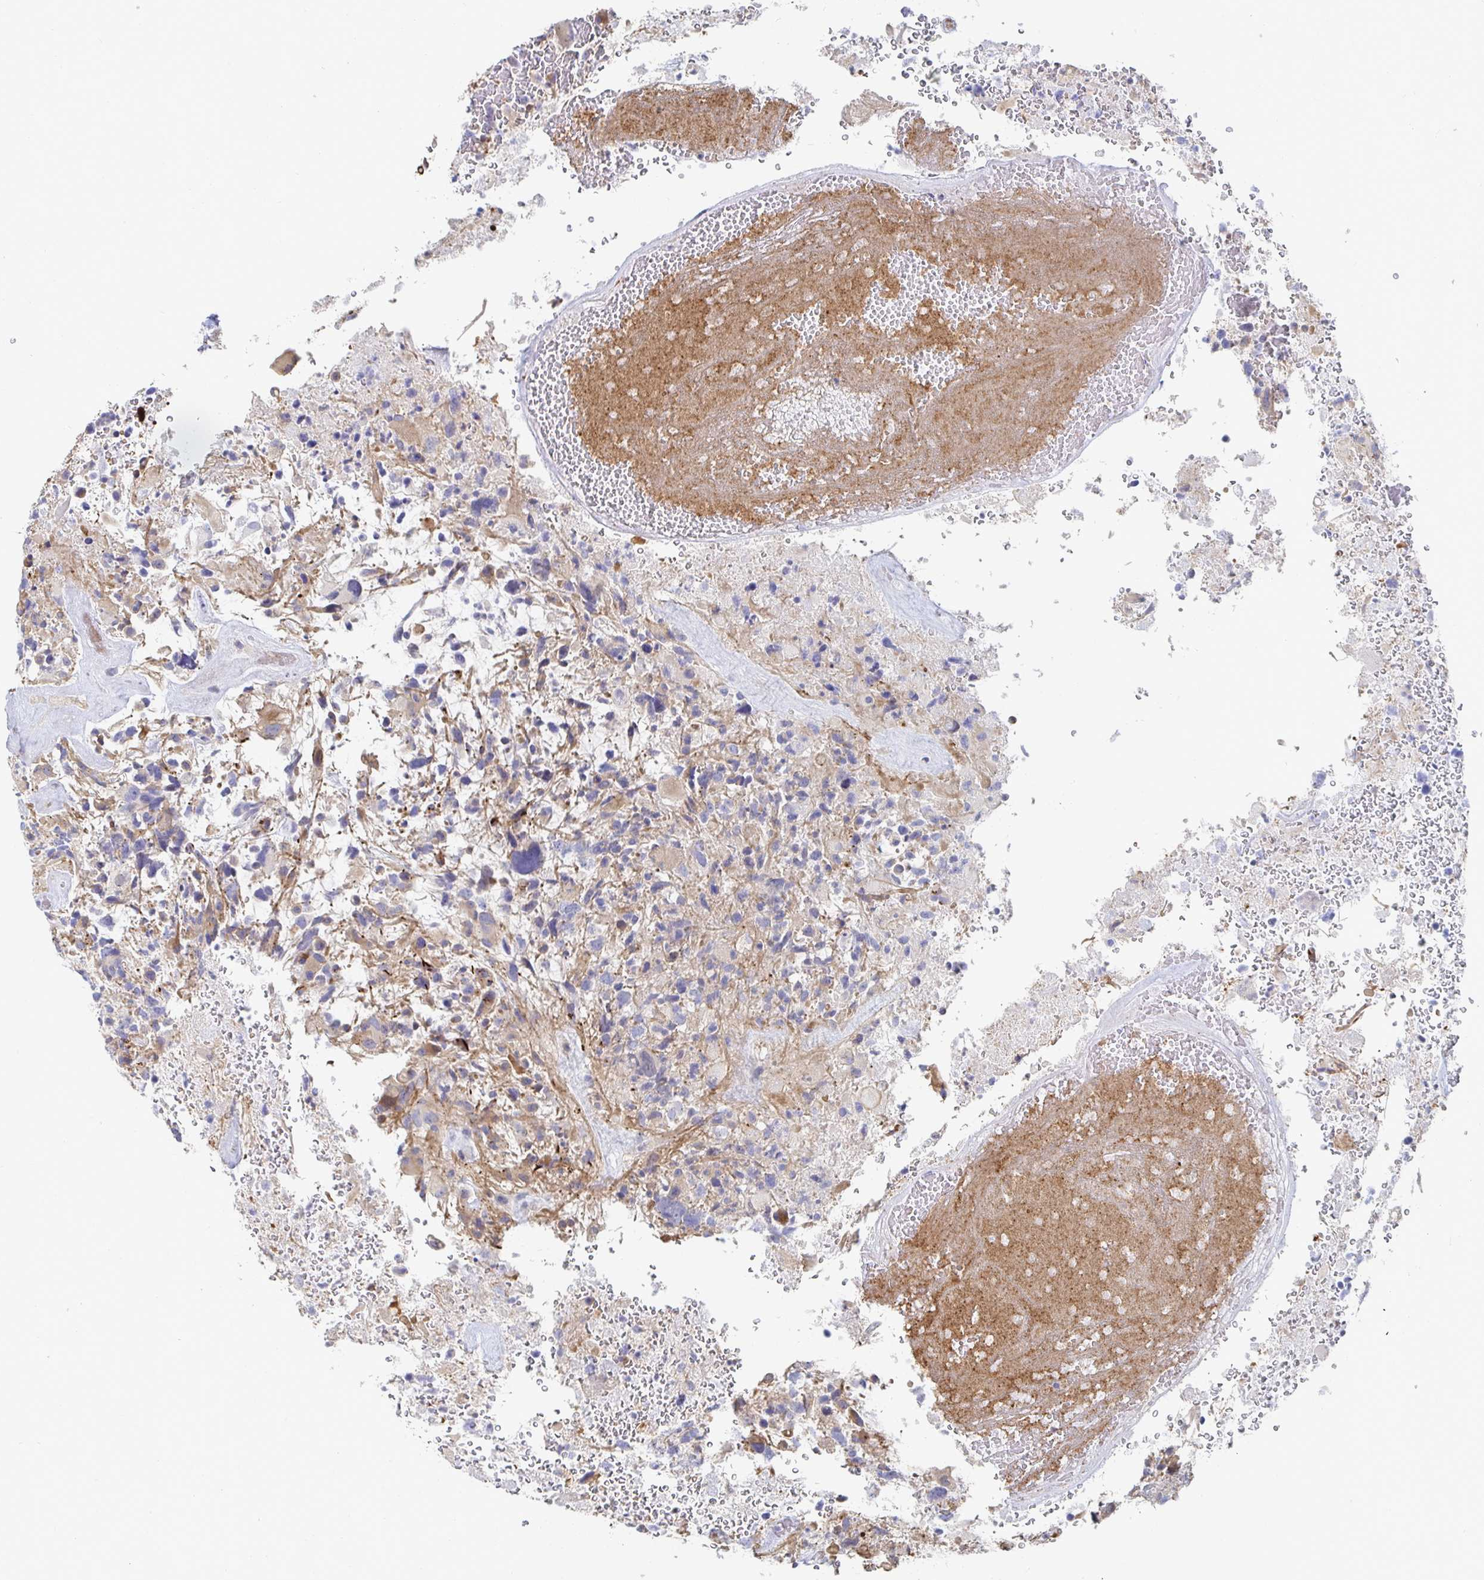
{"staining": {"intensity": "weak", "quantity": "<25%", "location": "cytoplasmic/membranous"}, "tissue": "glioma", "cell_type": "Tumor cells", "image_type": "cancer", "snomed": [{"axis": "morphology", "description": "Glioma, malignant, High grade"}, {"axis": "topography", "description": "Brain"}], "caption": "IHC image of neoplastic tissue: malignant glioma (high-grade) stained with DAB reveals no significant protein expression in tumor cells.", "gene": "PIK3CD", "patient": {"sex": "female", "age": 71}}